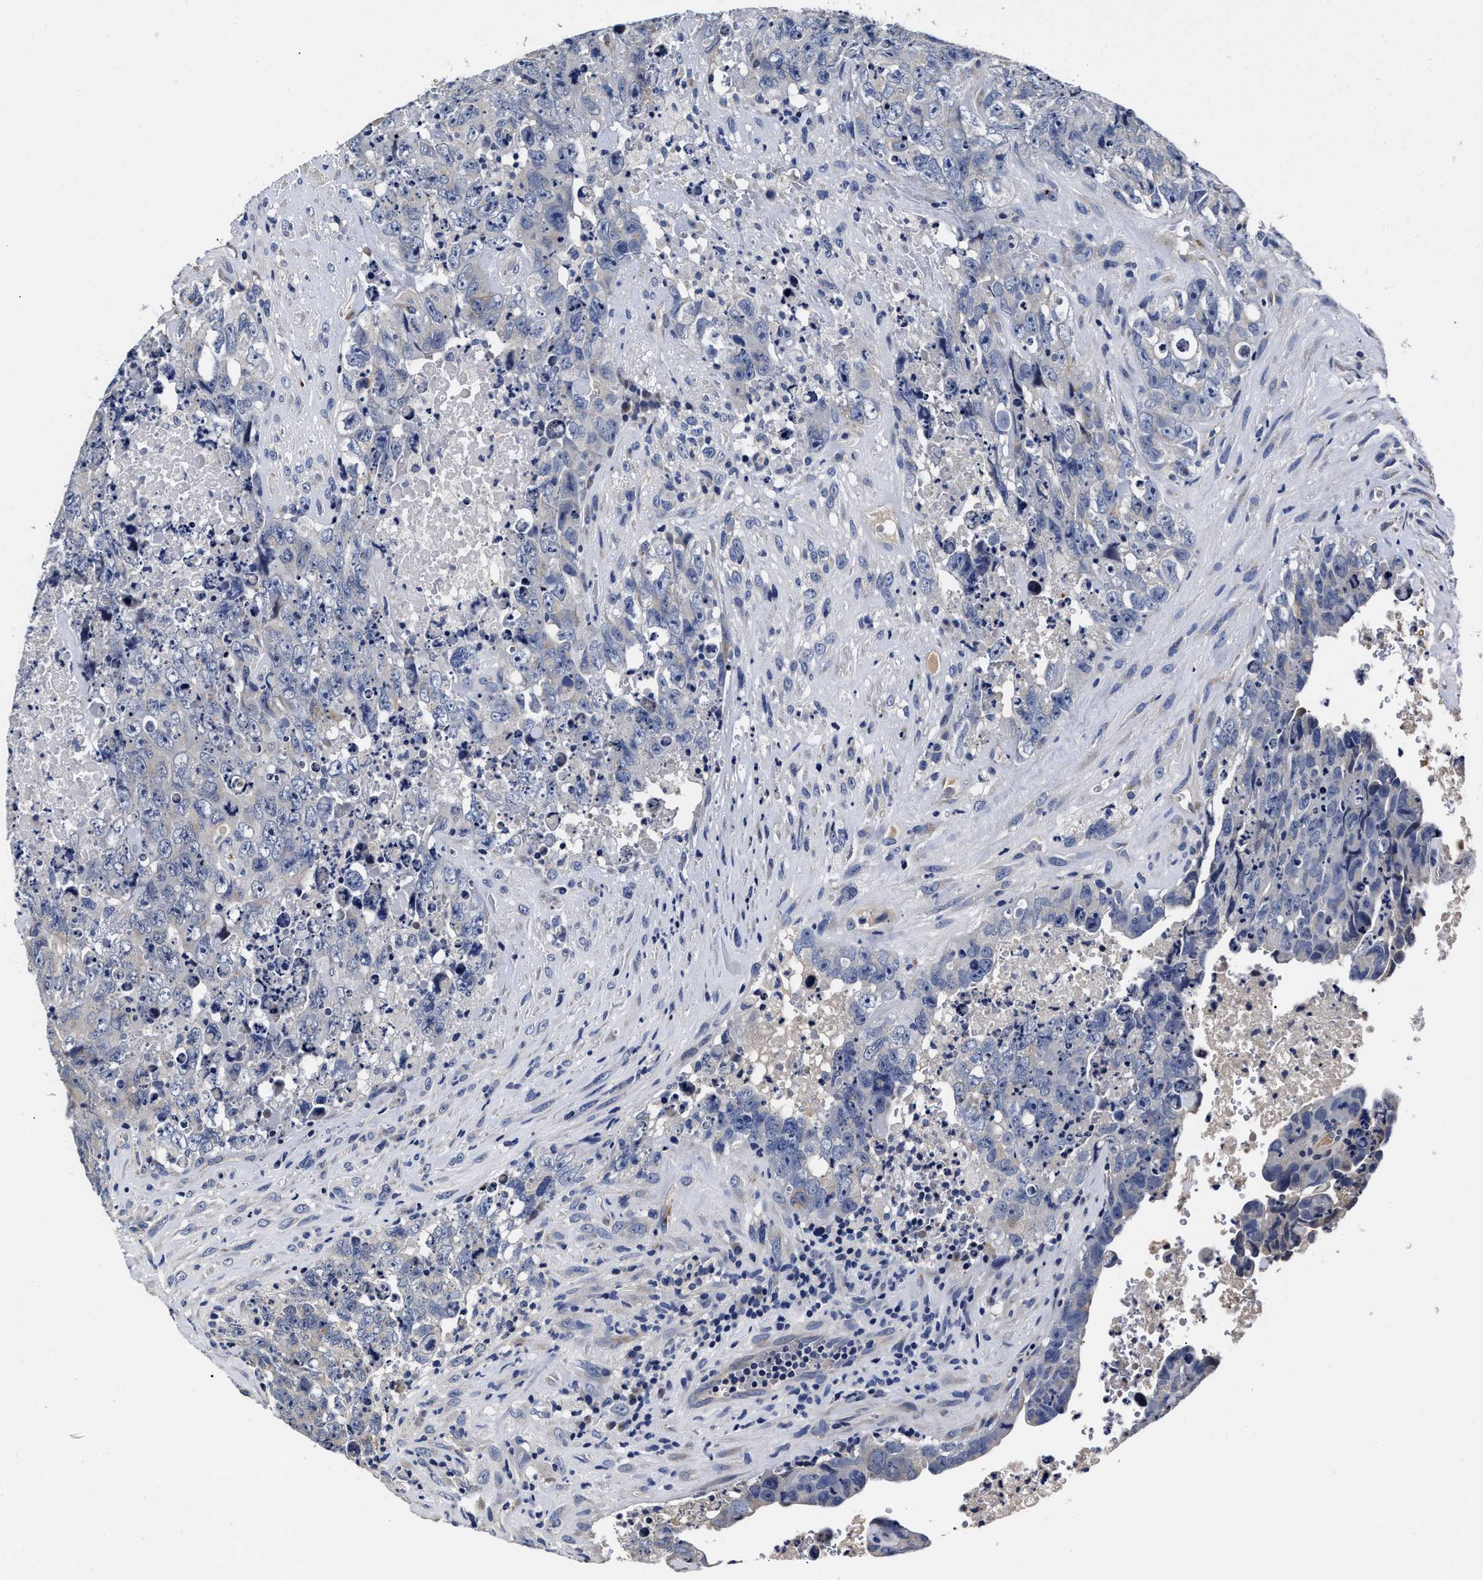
{"staining": {"intensity": "negative", "quantity": "none", "location": "none"}, "tissue": "testis cancer", "cell_type": "Tumor cells", "image_type": "cancer", "snomed": [{"axis": "morphology", "description": "Carcinoma, Embryonal, NOS"}, {"axis": "topography", "description": "Testis"}], "caption": "The image exhibits no significant positivity in tumor cells of embryonal carcinoma (testis).", "gene": "OLFML2A", "patient": {"sex": "male", "age": 32}}